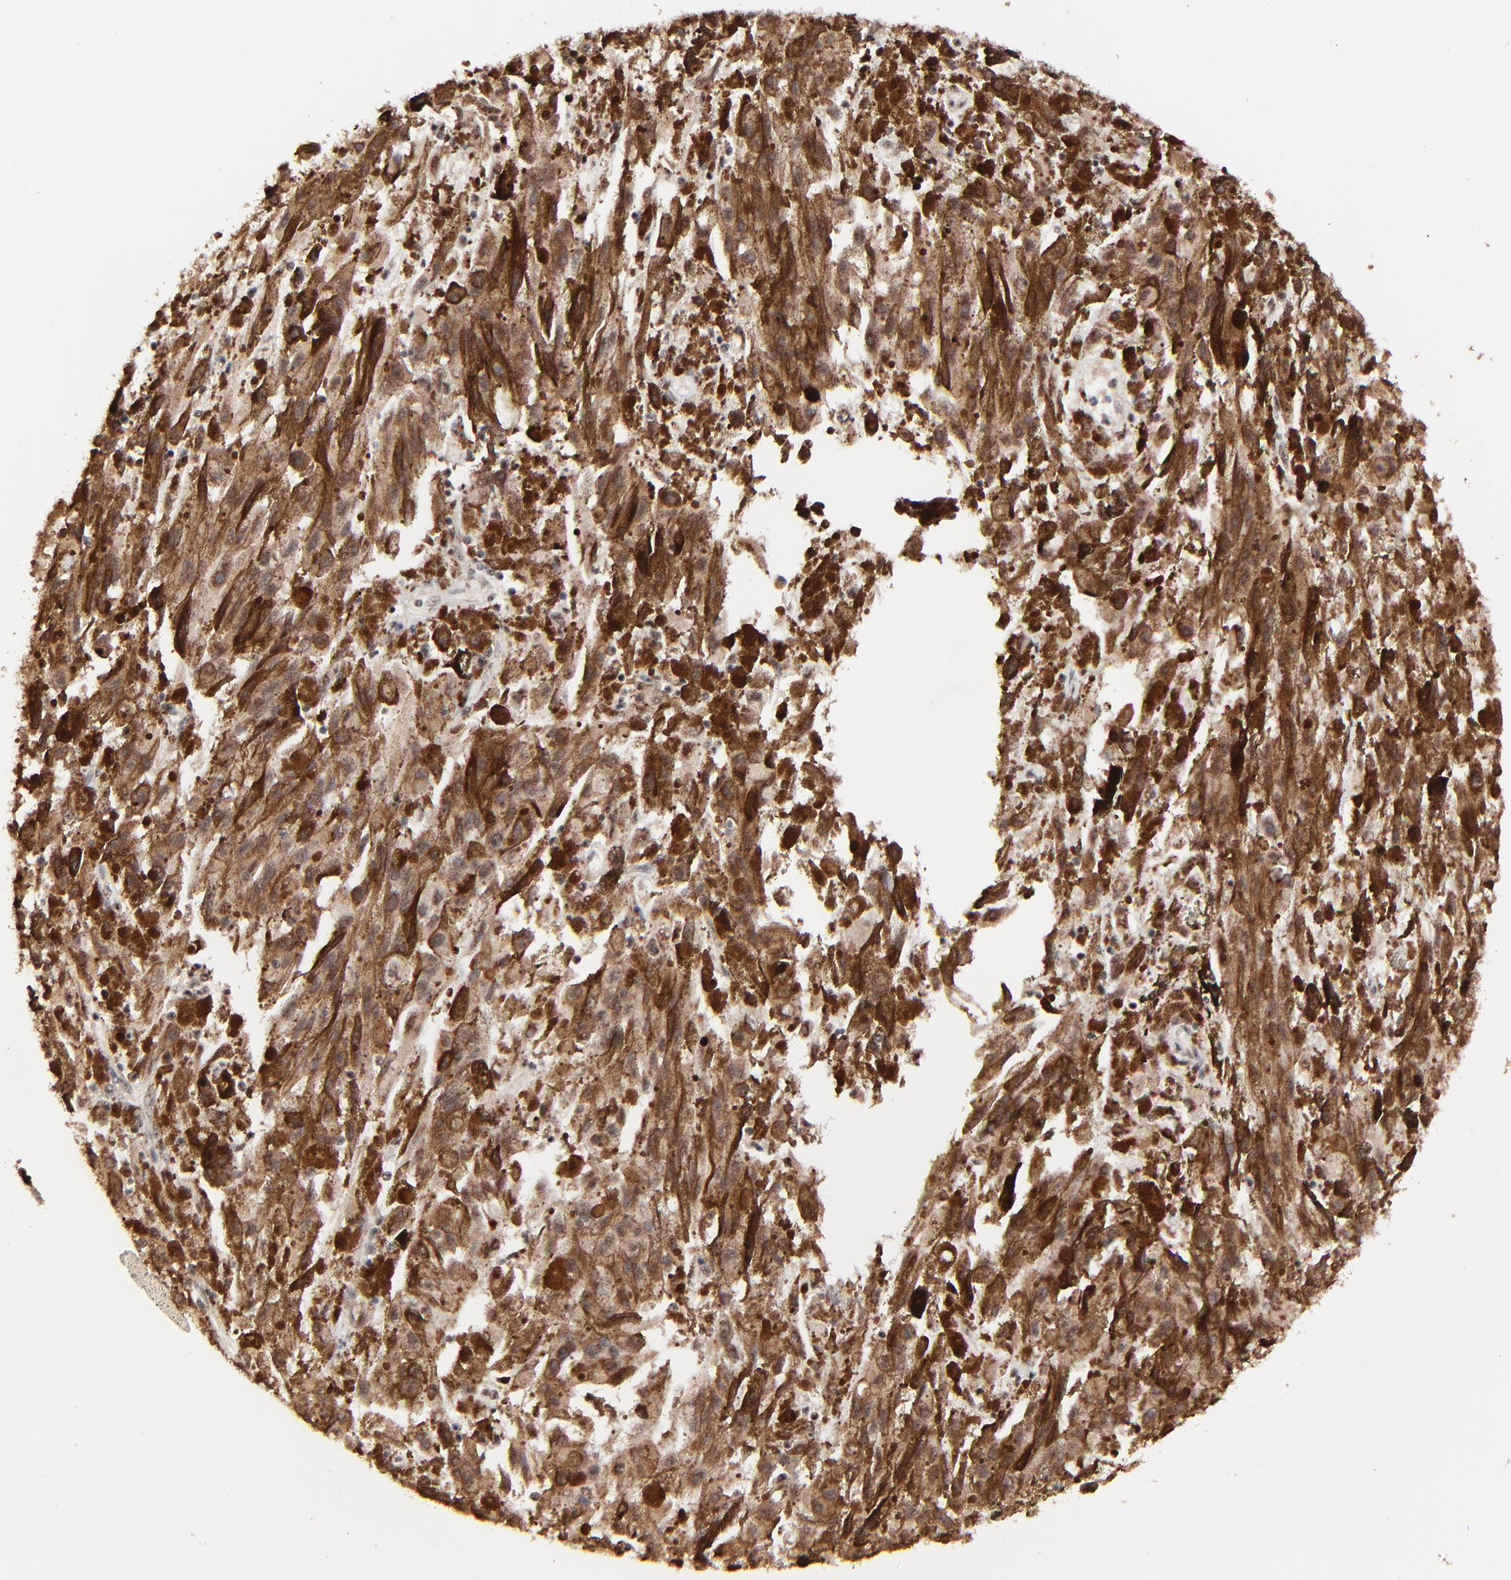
{"staining": {"intensity": "weak", "quantity": ">75%", "location": "cytoplasmic/membranous"}, "tissue": "melanoma", "cell_type": "Tumor cells", "image_type": "cancer", "snomed": [{"axis": "morphology", "description": "Malignant melanoma, NOS"}, {"axis": "topography", "description": "Skin"}], "caption": "A photomicrograph of human malignant melanoma stained for a protein displays weak cytoplasmic/membranous brown staining in tumor cells.", "gene": "RBM22", "patient": {"sex": "female", "age": 104}}